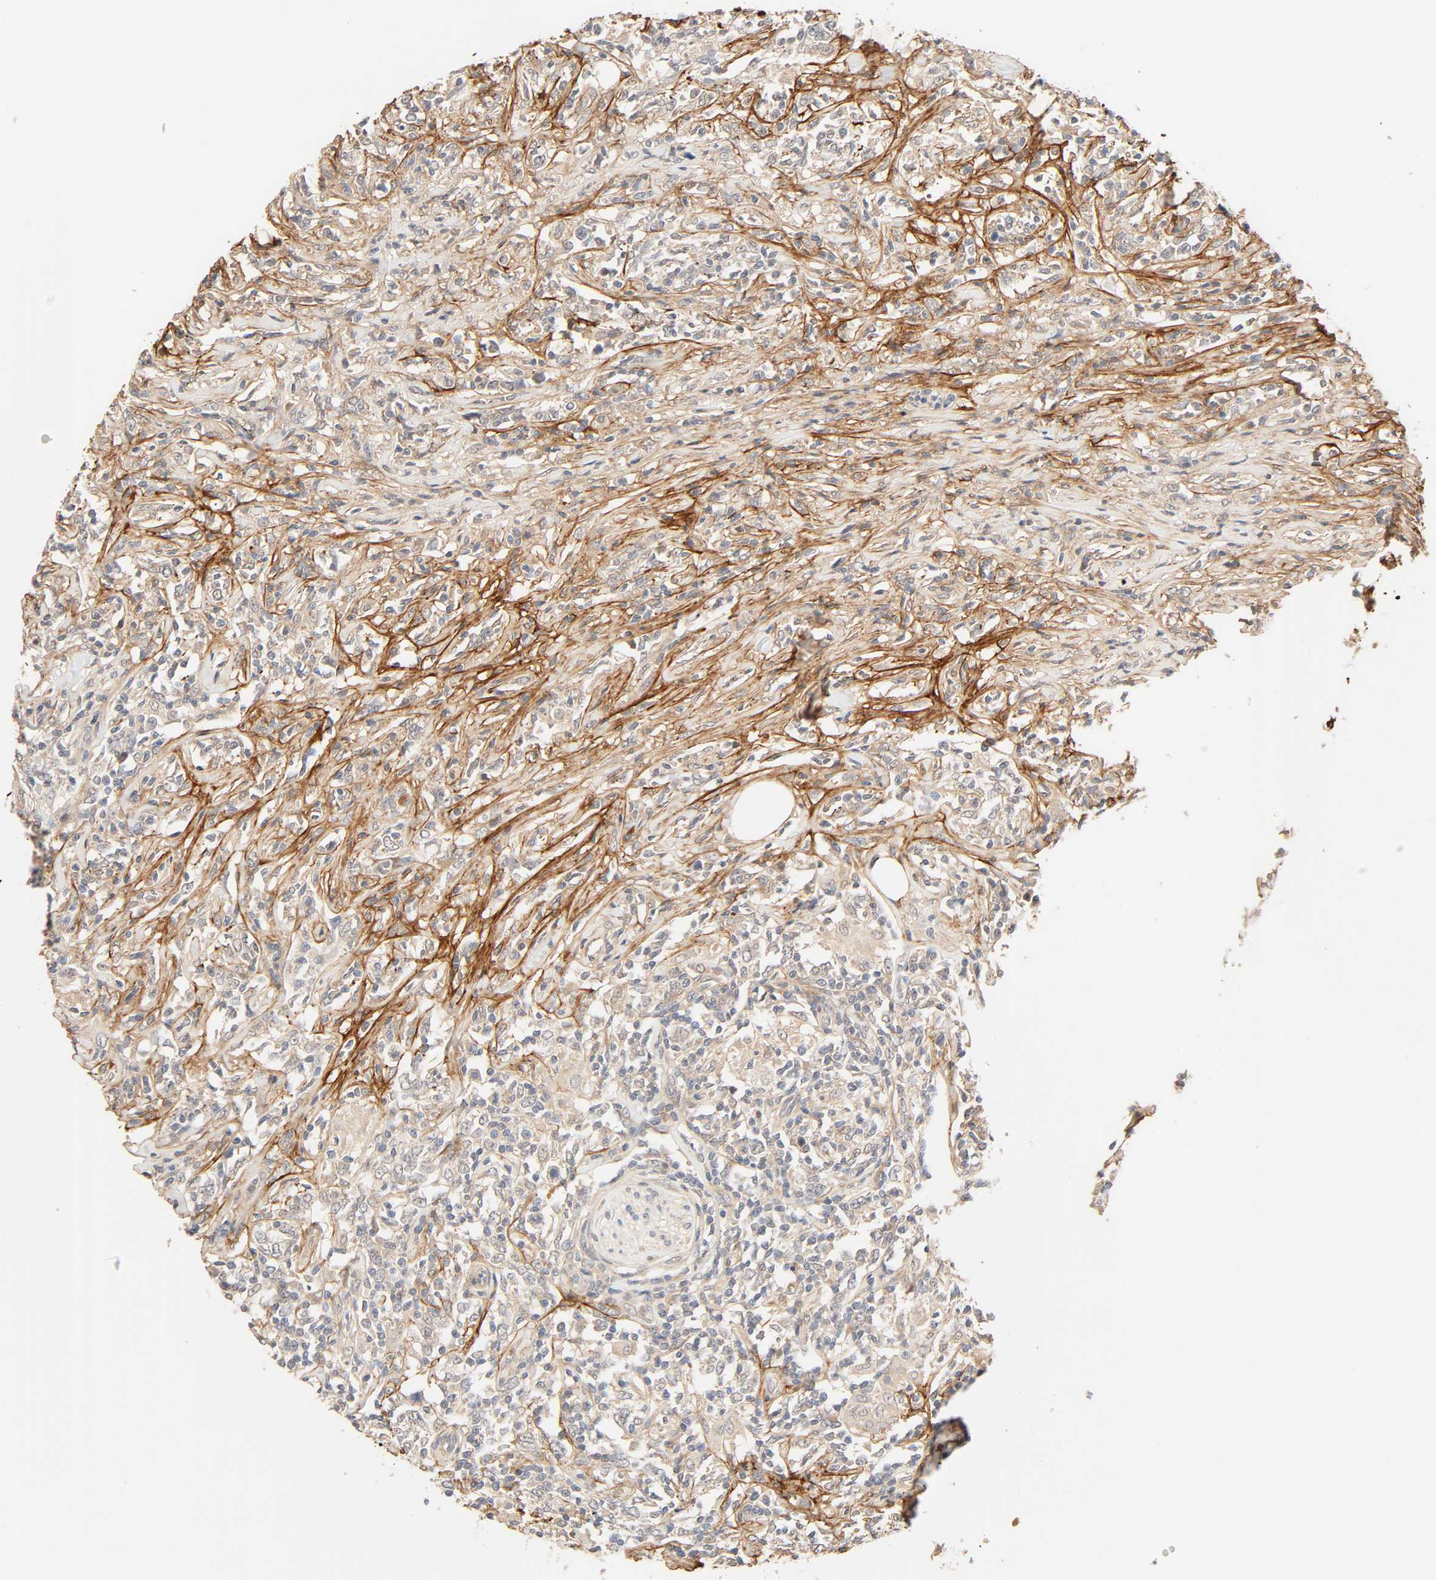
{"staining": {"intensity": "weak", "quantity": "25%-75%", "location": "cytoplasmic/membranous"}, "tissue": "lymphoma", "cell_type": "Tumor cells", "image_type": "cancer", "snomed": [{"axis": "morphology", "description": "Malignant lymphoma, non-Hodgkin's type, High grade"}, {"axis": "topography", "description": "Lymph node"}], "caption": "Weak cytoplasmic/membranous positivity is present in about 25%-75% of tumor cells in high-grade malignant lymphoma, non-Hodgkin's type.", "gene": "CACNA1G", "patient": {"sex": "female", "age": 84}}